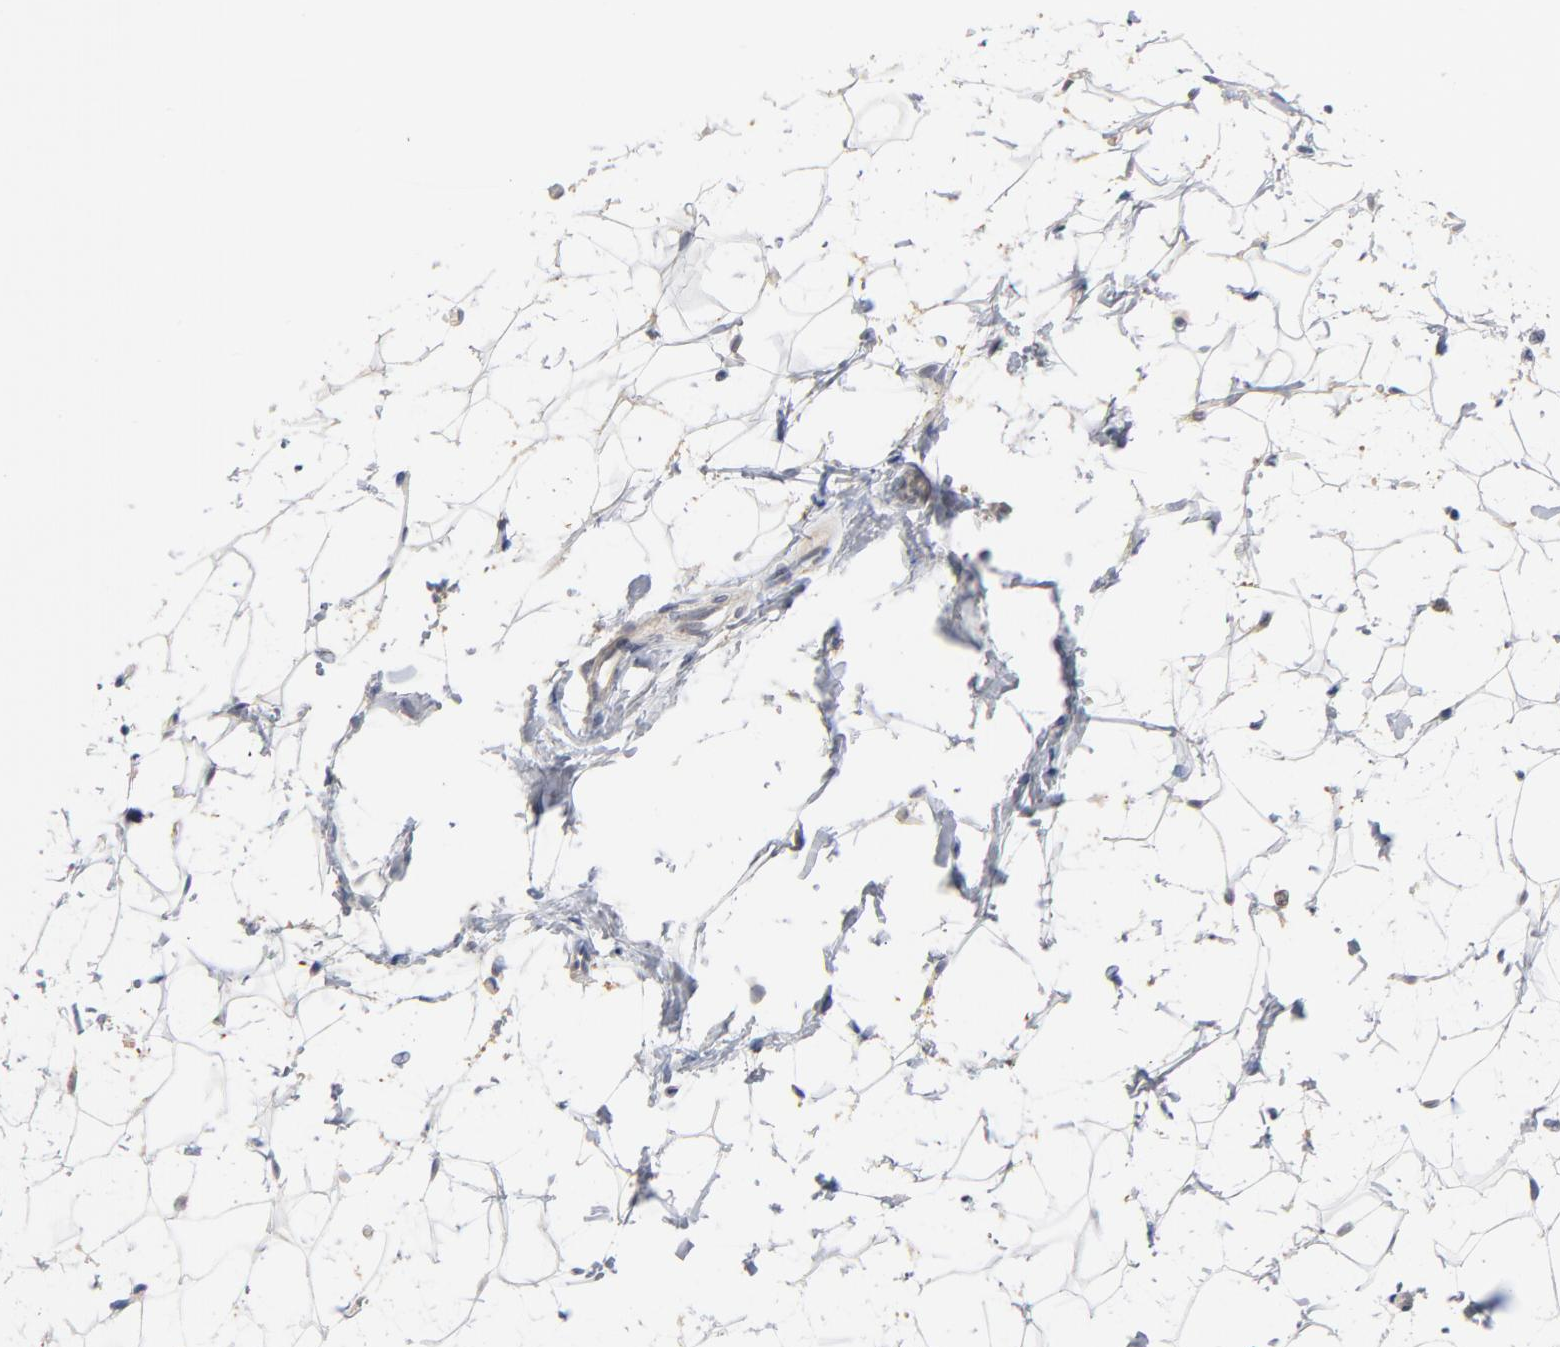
{"staining": {"intensity": "negative", "quantity": "none", "location": "none"}, "tissue": "breast", "cell_type": "Adipocytes", "image_type": "normal", "snomed": [{"axis": "morphology", "description": "Normal tissue, NOS"}, {"axis": "topography", "description": "Breast"}], "caption": "Adipocytes show no significant protein expression in normal breast. The staining was performed using DAB to visualize the protein expression in brown, while the nuclei were stained in blue with hematoxylin (Magnification: 20x).", "gene": "DNAL4", "patient": {"sex": "female", "age": 22}}